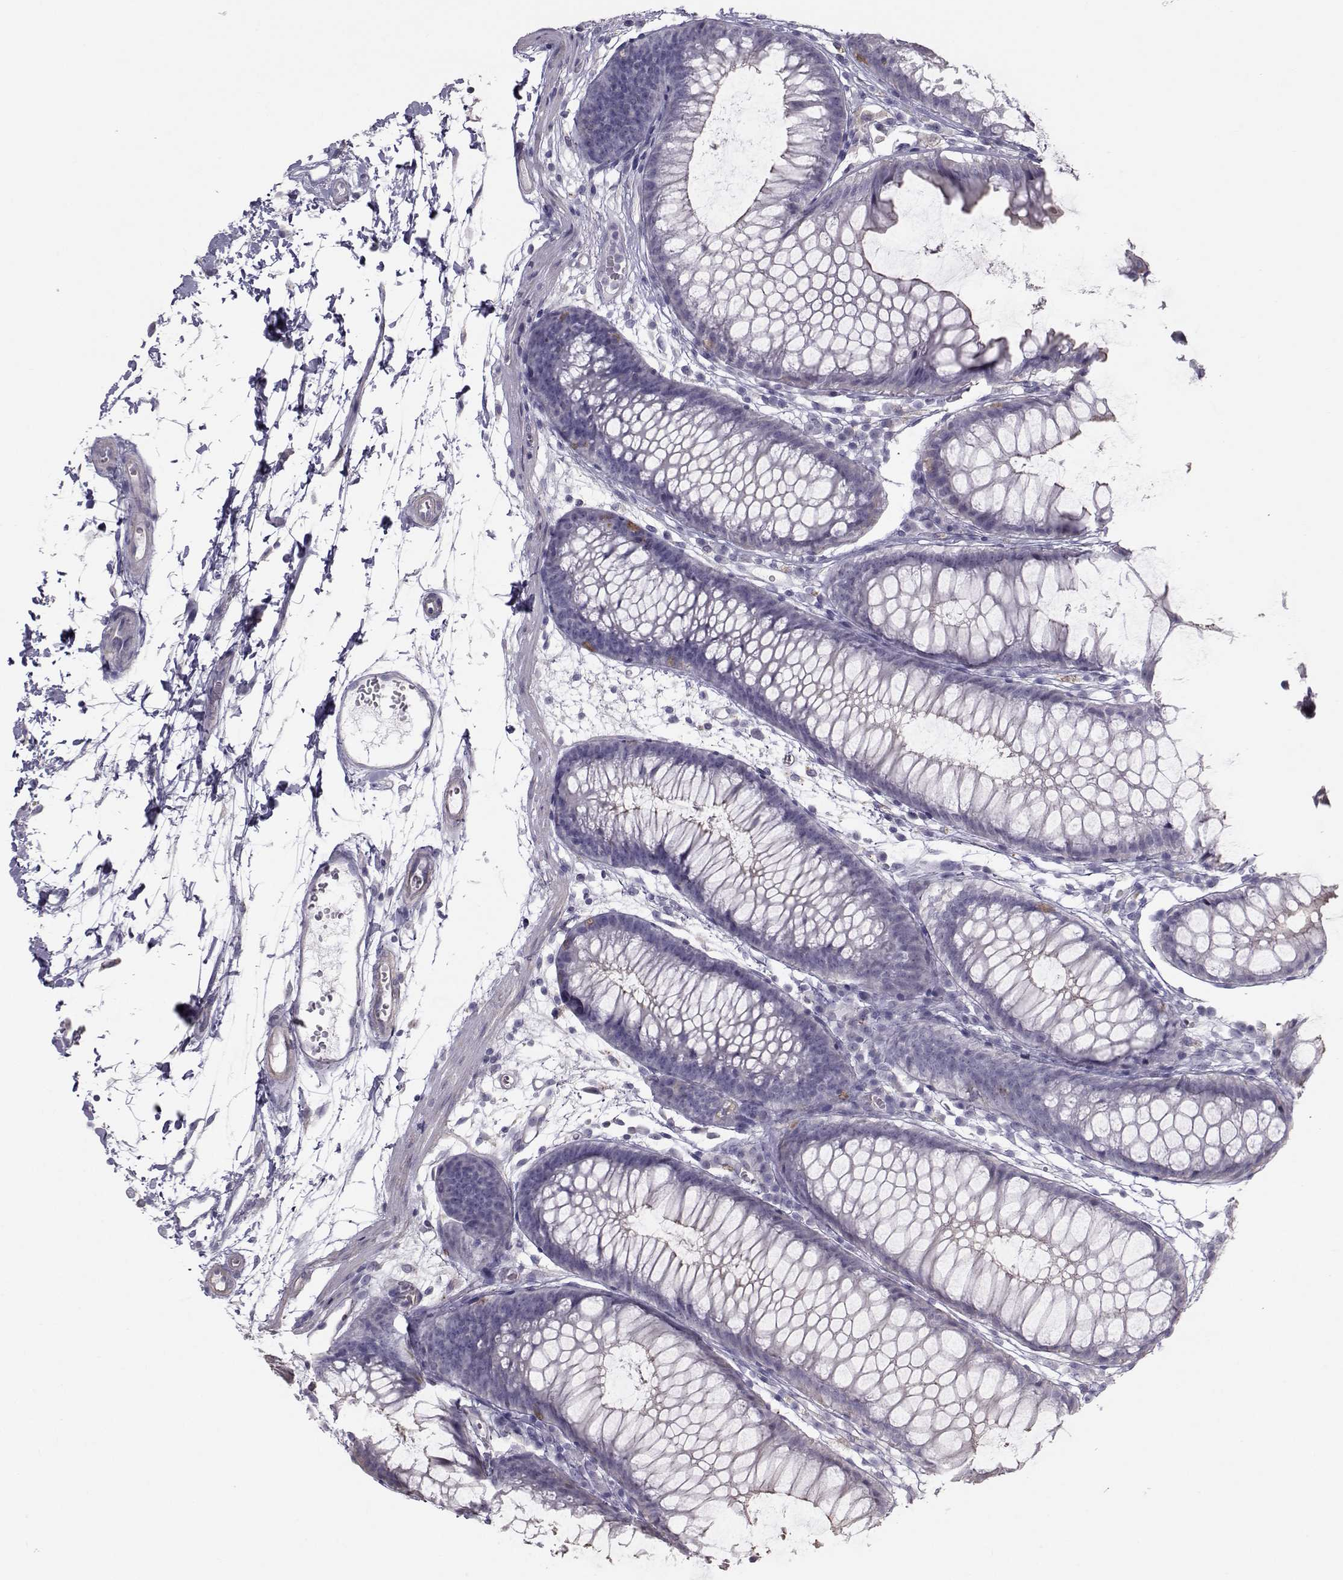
{"staining": {"intensity": "weak", "quantity": "25%-75%", "location": "cytoplasmic/membranous"}, "tissue": "colon", "cell_type": "Endothelial cells", "image_type": "normal", "snomed": [{"axis": "morphology", "description": "Normal tissue, NOS"}, {"axis": "morphology", "description": "Adenocarcinoma, NOS"}, {"axis": "topography", "description": "Colon"}], "caption": "Immunohistochemical staining of unremarkable human colon reveals low levels of weak cytoplasmic/membranous expression in approximately 25%-75% of endothelial cells.", "gene": "GARIN3", "patient": {"sex": "male", "age": 65}}